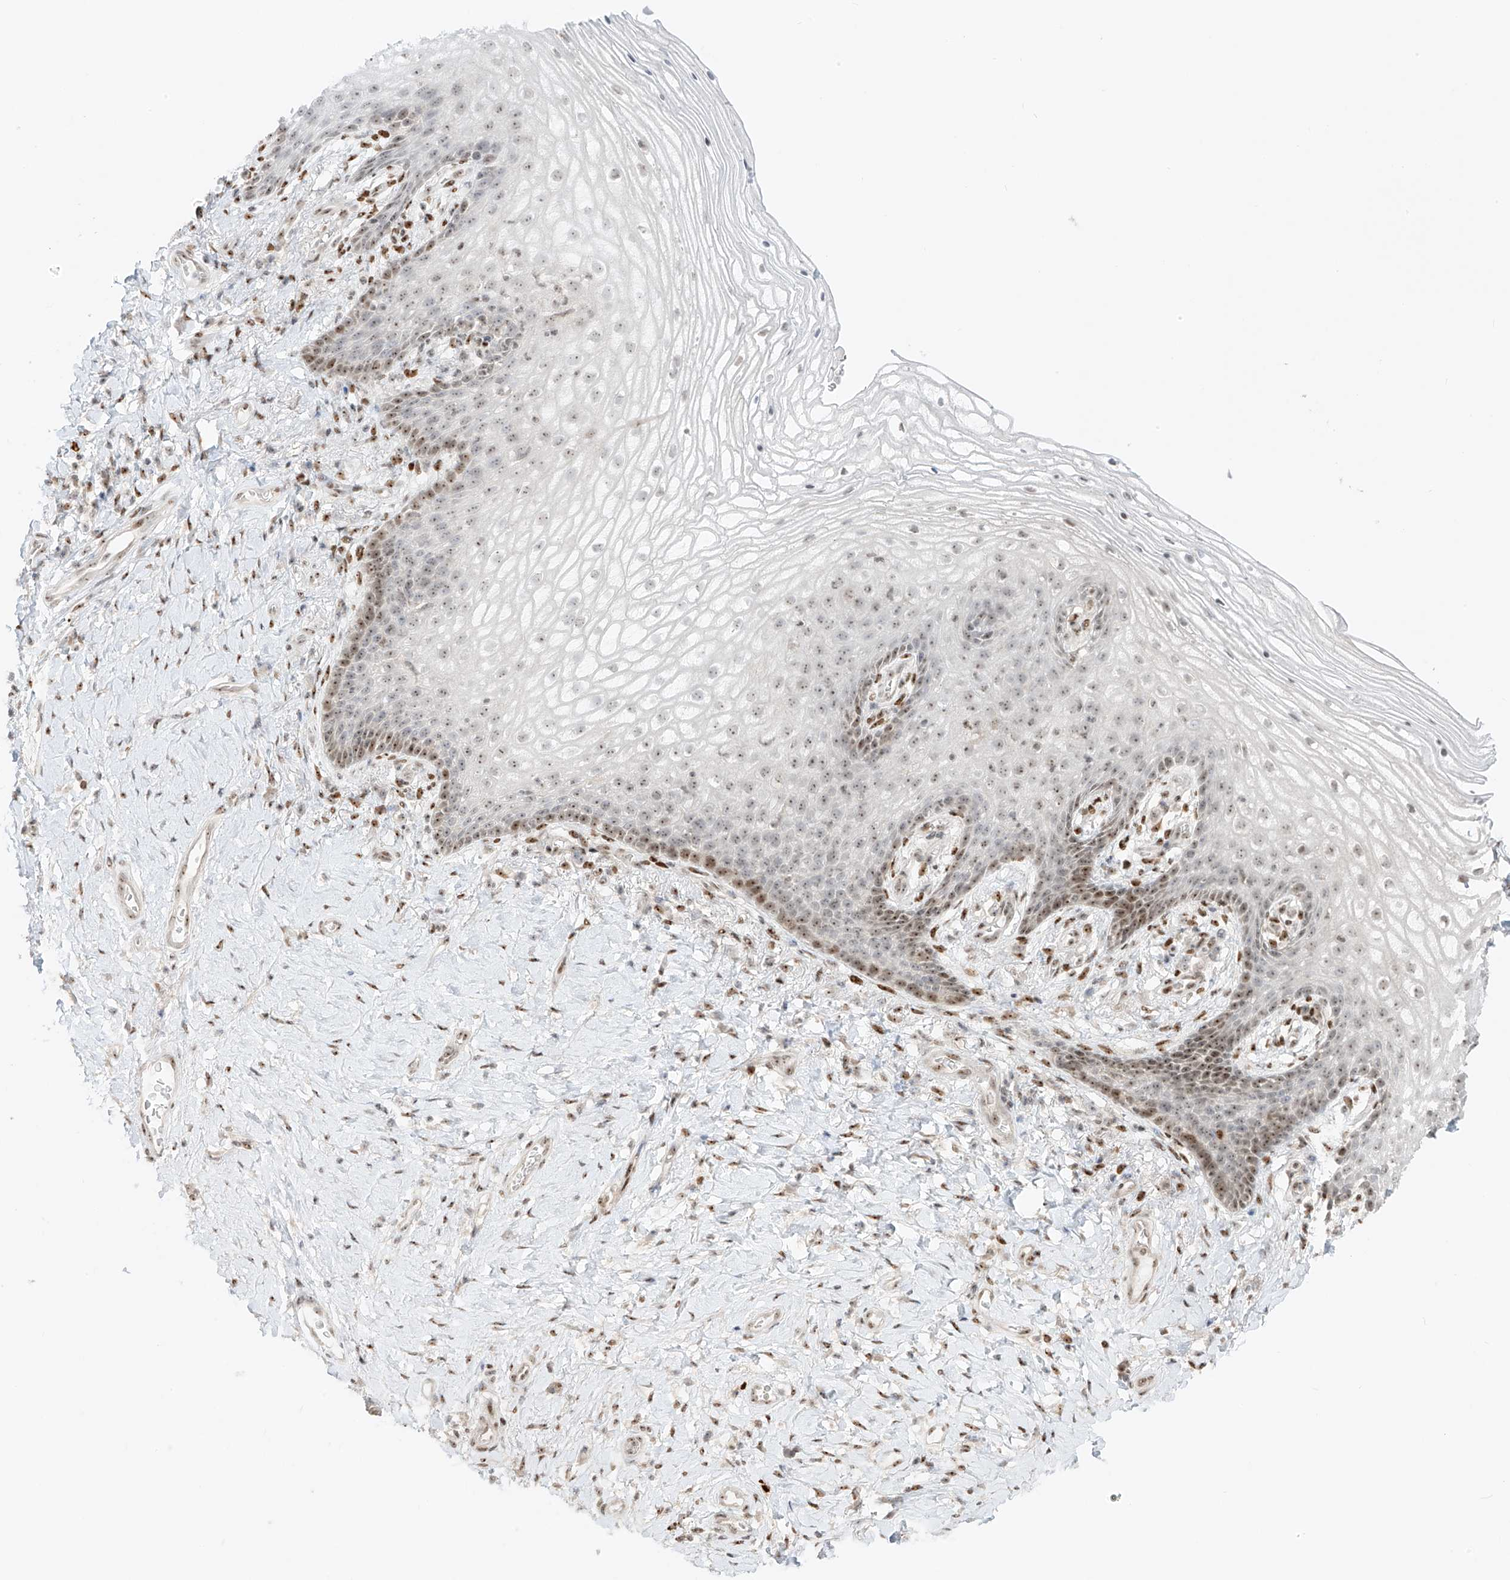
{"staining": {"intensity": "moderate", "quantity": "<25%", "location": "nuclear"}, "tissue": "vagina", "cell_type": "Squamous epithelial cells", "image_type": "normal", "snomed": [{"axis": "morphology", "description": "Normal tissue, NOS"}, {"axis": "topography", "description": "Vagina"}], "caption": "The histopathology image shows a brown stain indicating the presence of a protein in the nuclear of squamous epithelial cells in vagina.", "gene": "ZNF512", "patient": {"sex": "female", "age": 60}}